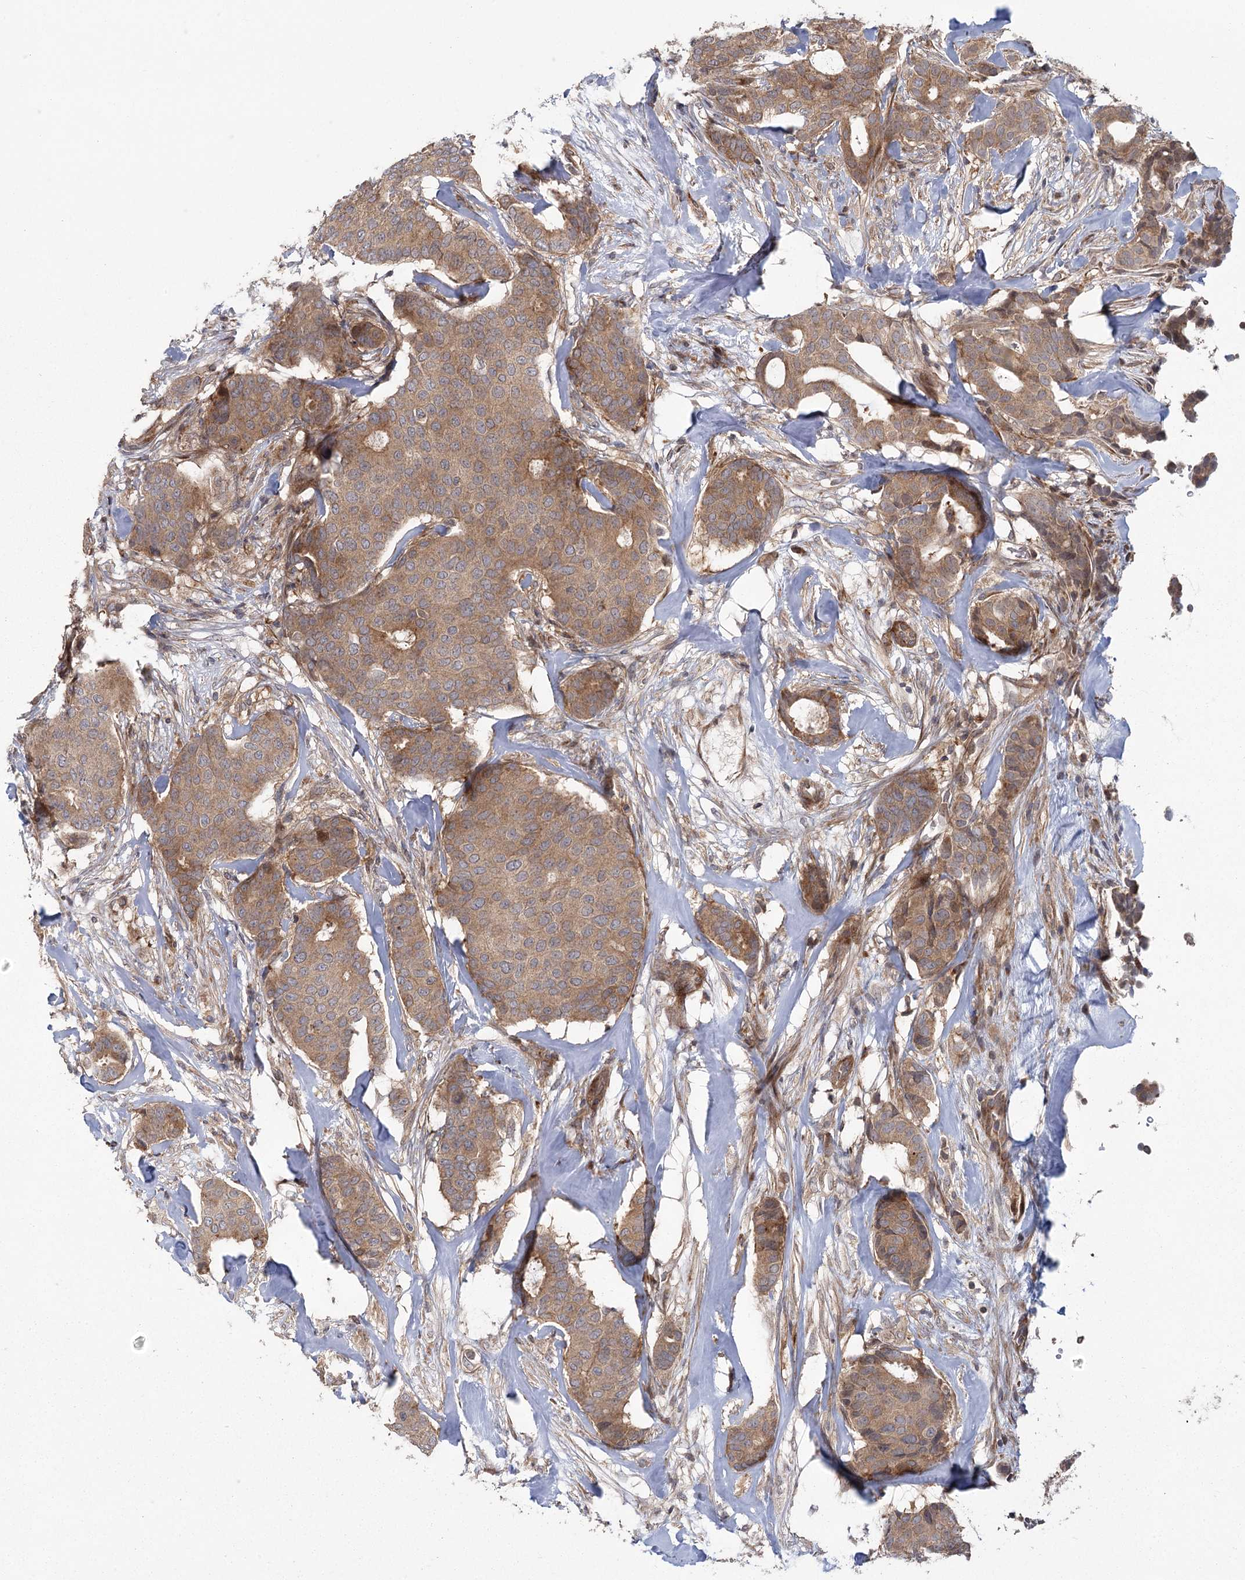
{"staining": {"intensity": "moderate", "quantity": ">75%", "location": "cytoplasmic/membranous"}, "tissue": "breast cancer", "cell_type": "Tumor cells", "image_type": "cancer", "snomed": [{"axis": "morphology", "description": "Duct carcinoma"}, {"axis": "topography", "description": "Breast"}], "caption": "Breast infiltrating ductal carcinoma stained with IHC demonstrates moderate cytoplasmic/membranous positivity in about >75% of tumor cells.", "gene": "RAPGEF6", "patient": {"sex": "female", "age": 75}}